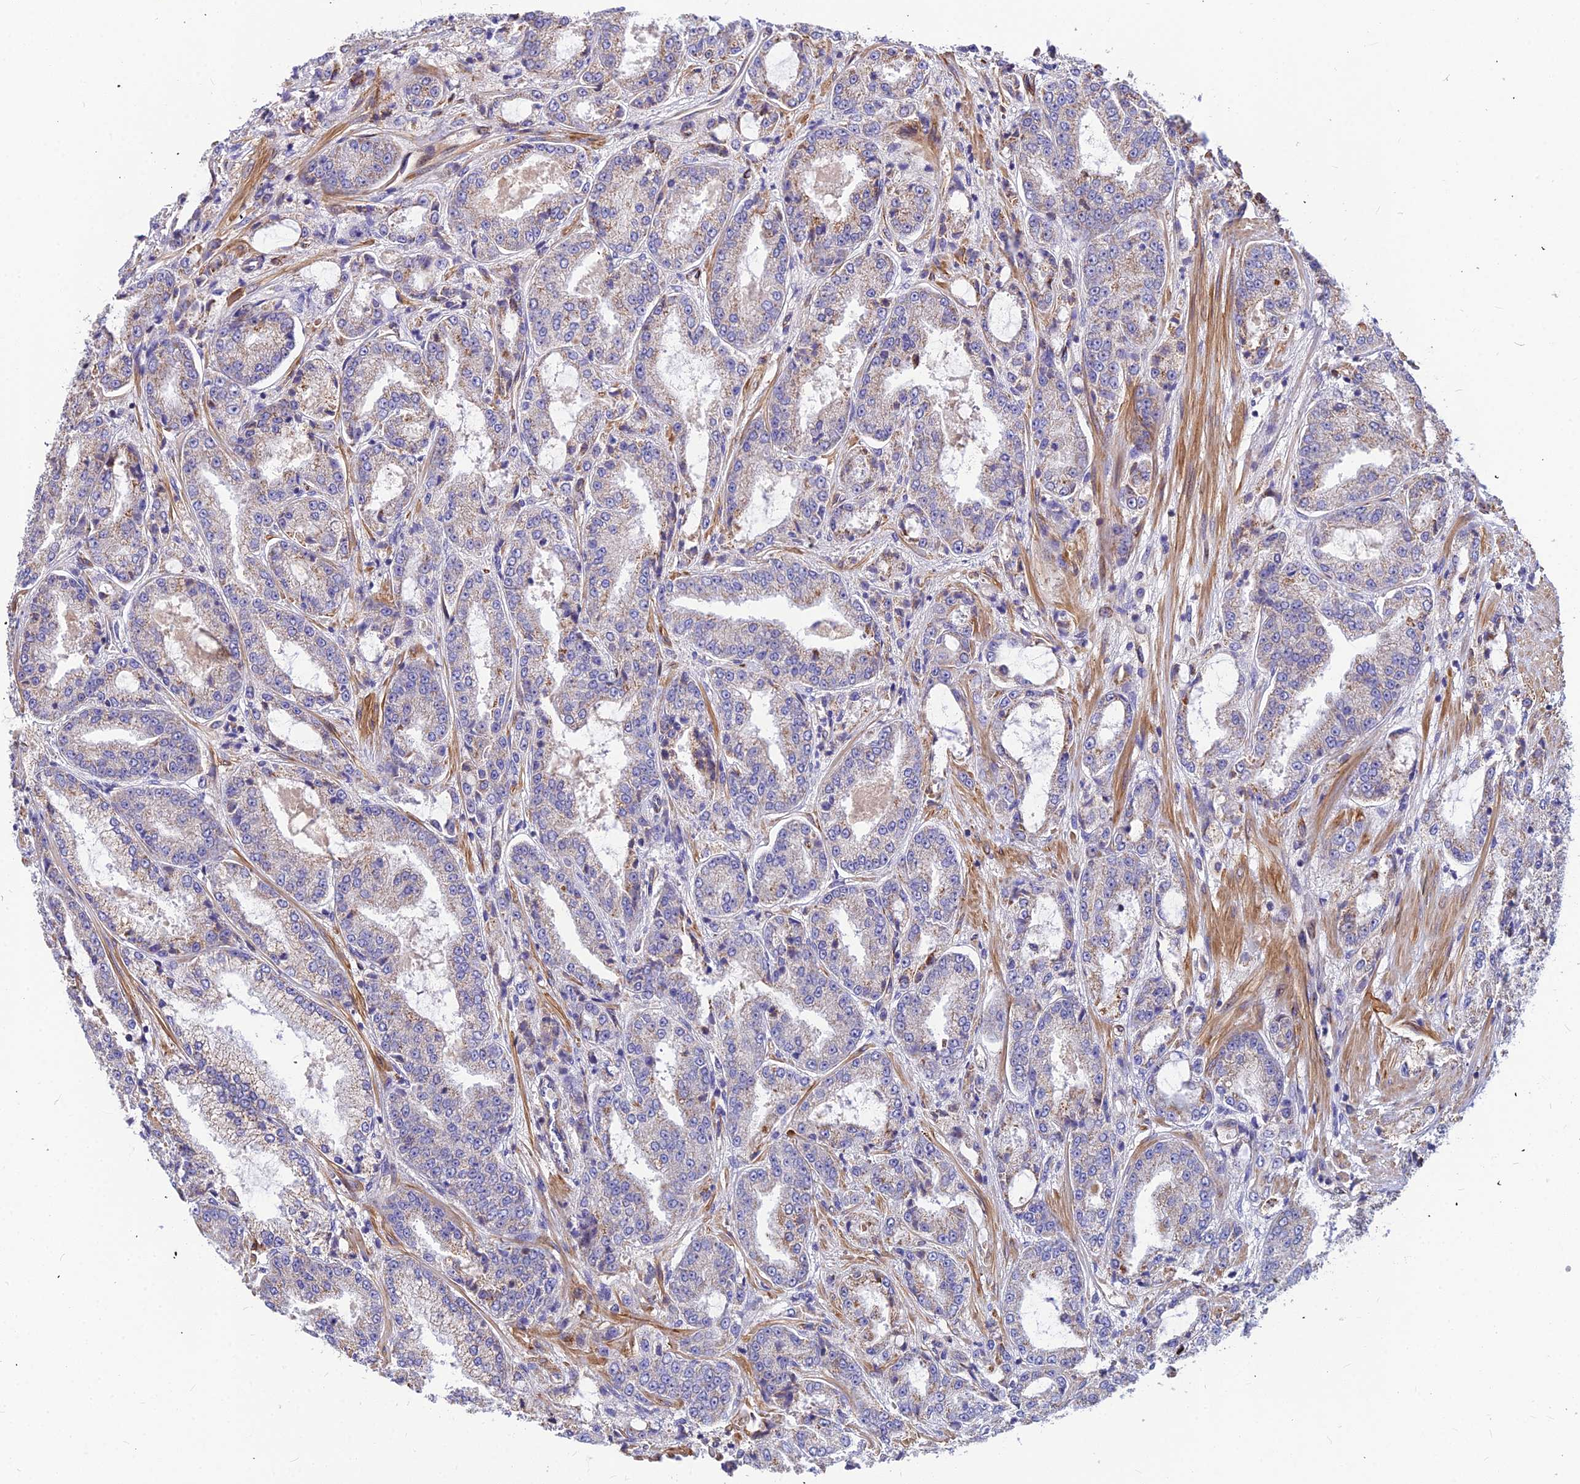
{"staining": {"intensity": "weak", "quantity": "25%-75%", "location": "cytoplasmic/membranous"}, "tissue": "prostate cancer", "cell_type": "Tumor cells", "image_type": "cancer", "snomed": [{"axis": "morphology", "description": "Adenocarcinoma, High grade"}, {"axis": "topography", "description": "Prostate"}], "caption": "The micrograph demonstrates immunohistochemical staining of high-grade adenocarcinoma (prostate). There is weak cytoplasmic/membranous expression is seen in about 25%-75% of tumor cells.", "gene": "ASPHD1", "patient": {"sex": "male", "age": 71}}